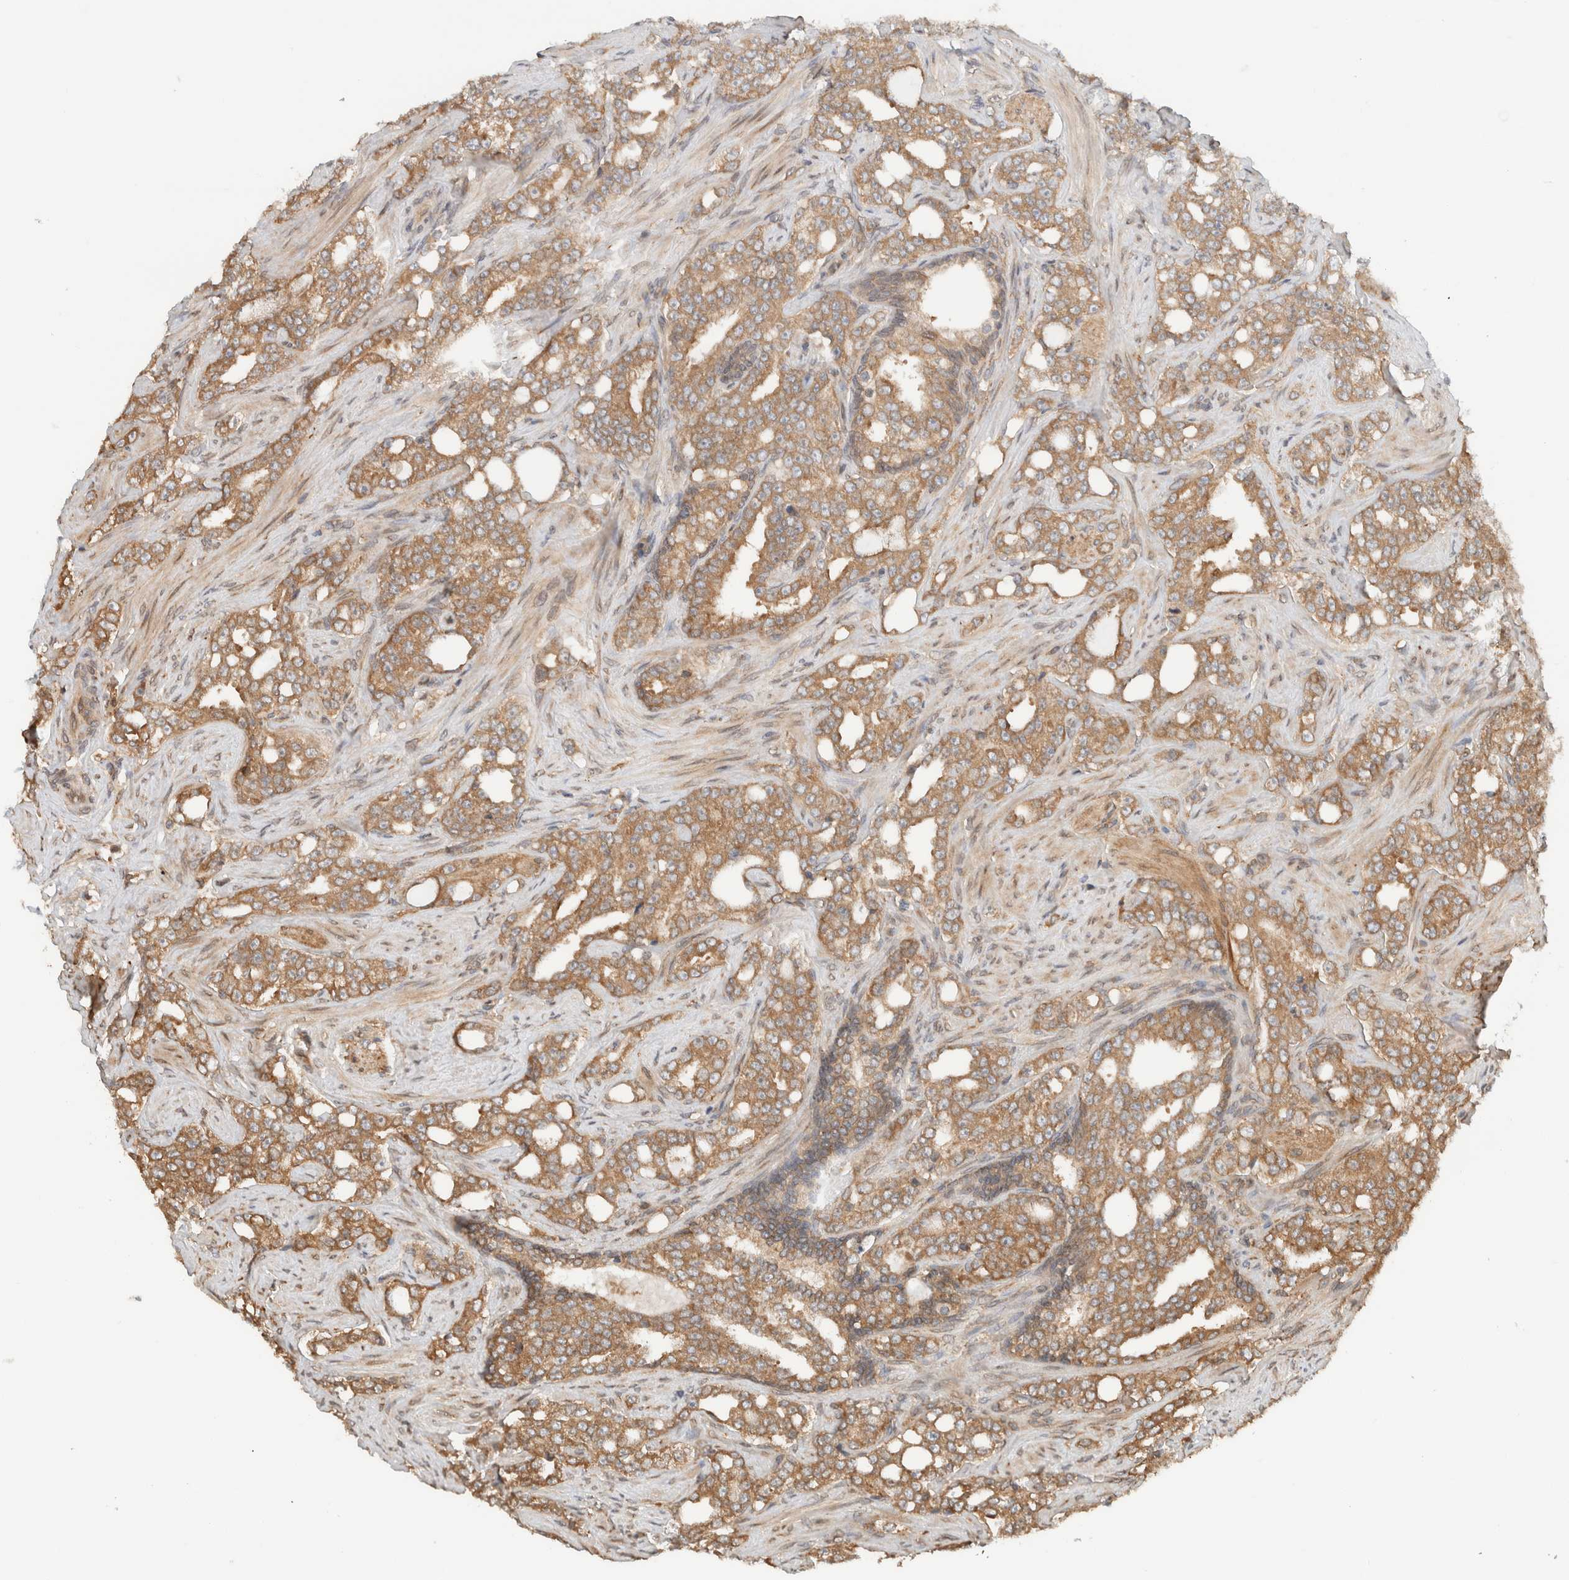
{"staining": {"intensity": "moderate", "quantity": ">75%", "location": "cytoplasmic/membranous"}, "tissue": "prostate cancer", "cell_type": "Tumor cells", "image_type": "cancer", "snomed": [{"axis": "morphology", "description": "Adenocarcinoma, High grade"}, {"axis": "topography", "description": "Prostate"}], "caption": "DAB immunohistochemical staining of human prostate cancer displays moderate cytoplasmic/membranous protein staining in about >75% of tumor cells.", "gene": "ARFGEF2", "patient": {"sex": "male", "age": 64}}